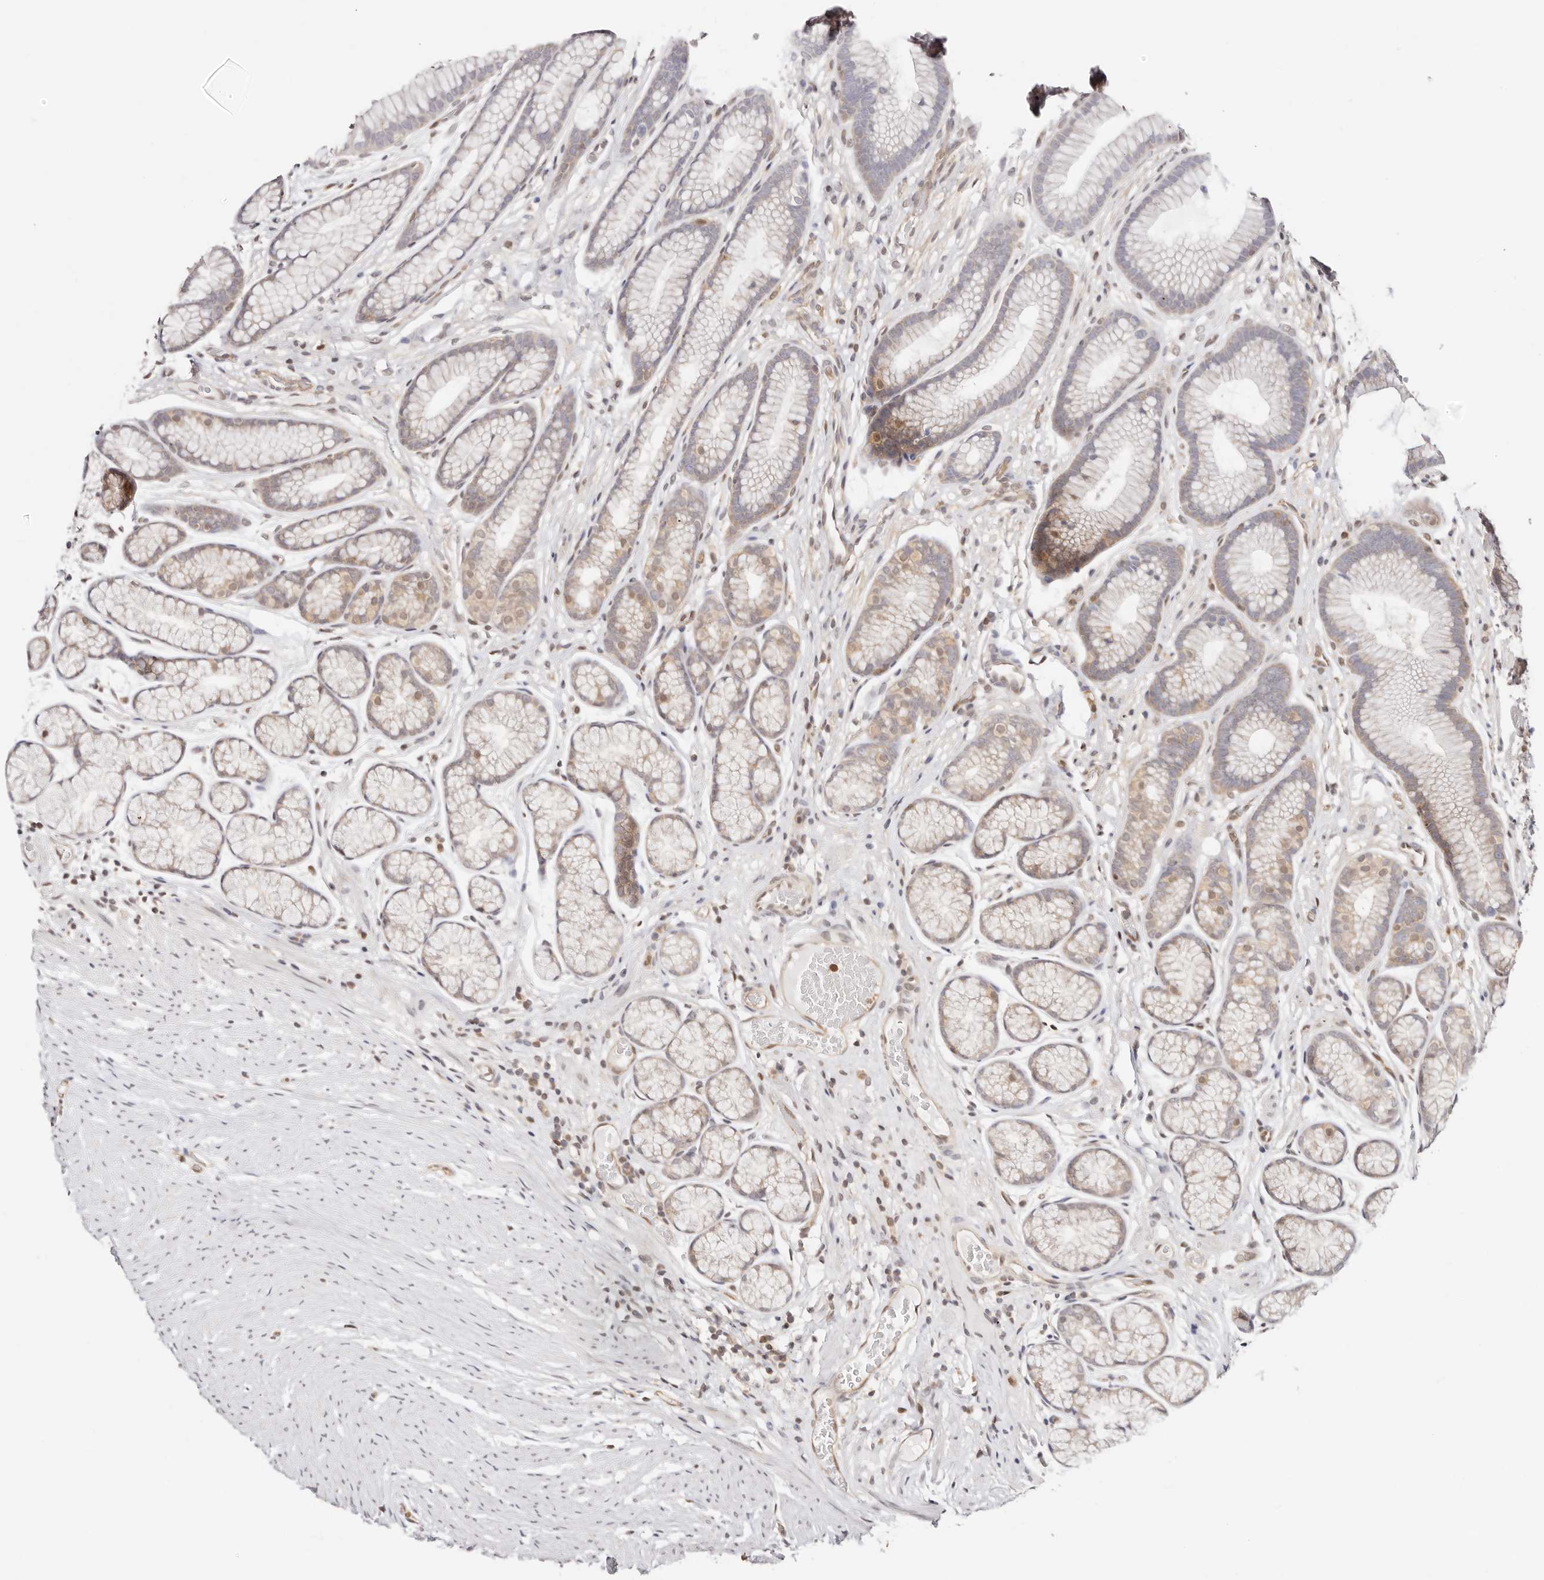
{"staining": {"intensity": "moderate", "quantity": "<25%", "location": "cytoplasmic/membranous,nuclear"}, "tissue": "stomach", "cell_type": "Glandular cells", "image_type": "normal", "snomed": [{"axis": "morphology", "description": "Normal tissue, NOS"}, {"axis": "topography", "description": "Stomach"}], "caption": "Glandular cells reveal moderate cytoplasmic/membranous,nuclear positivity in approximately <25% of cells in benign stomach.", "gene": "STAT5A", "patient": {"sex": "male", "age": 42}}